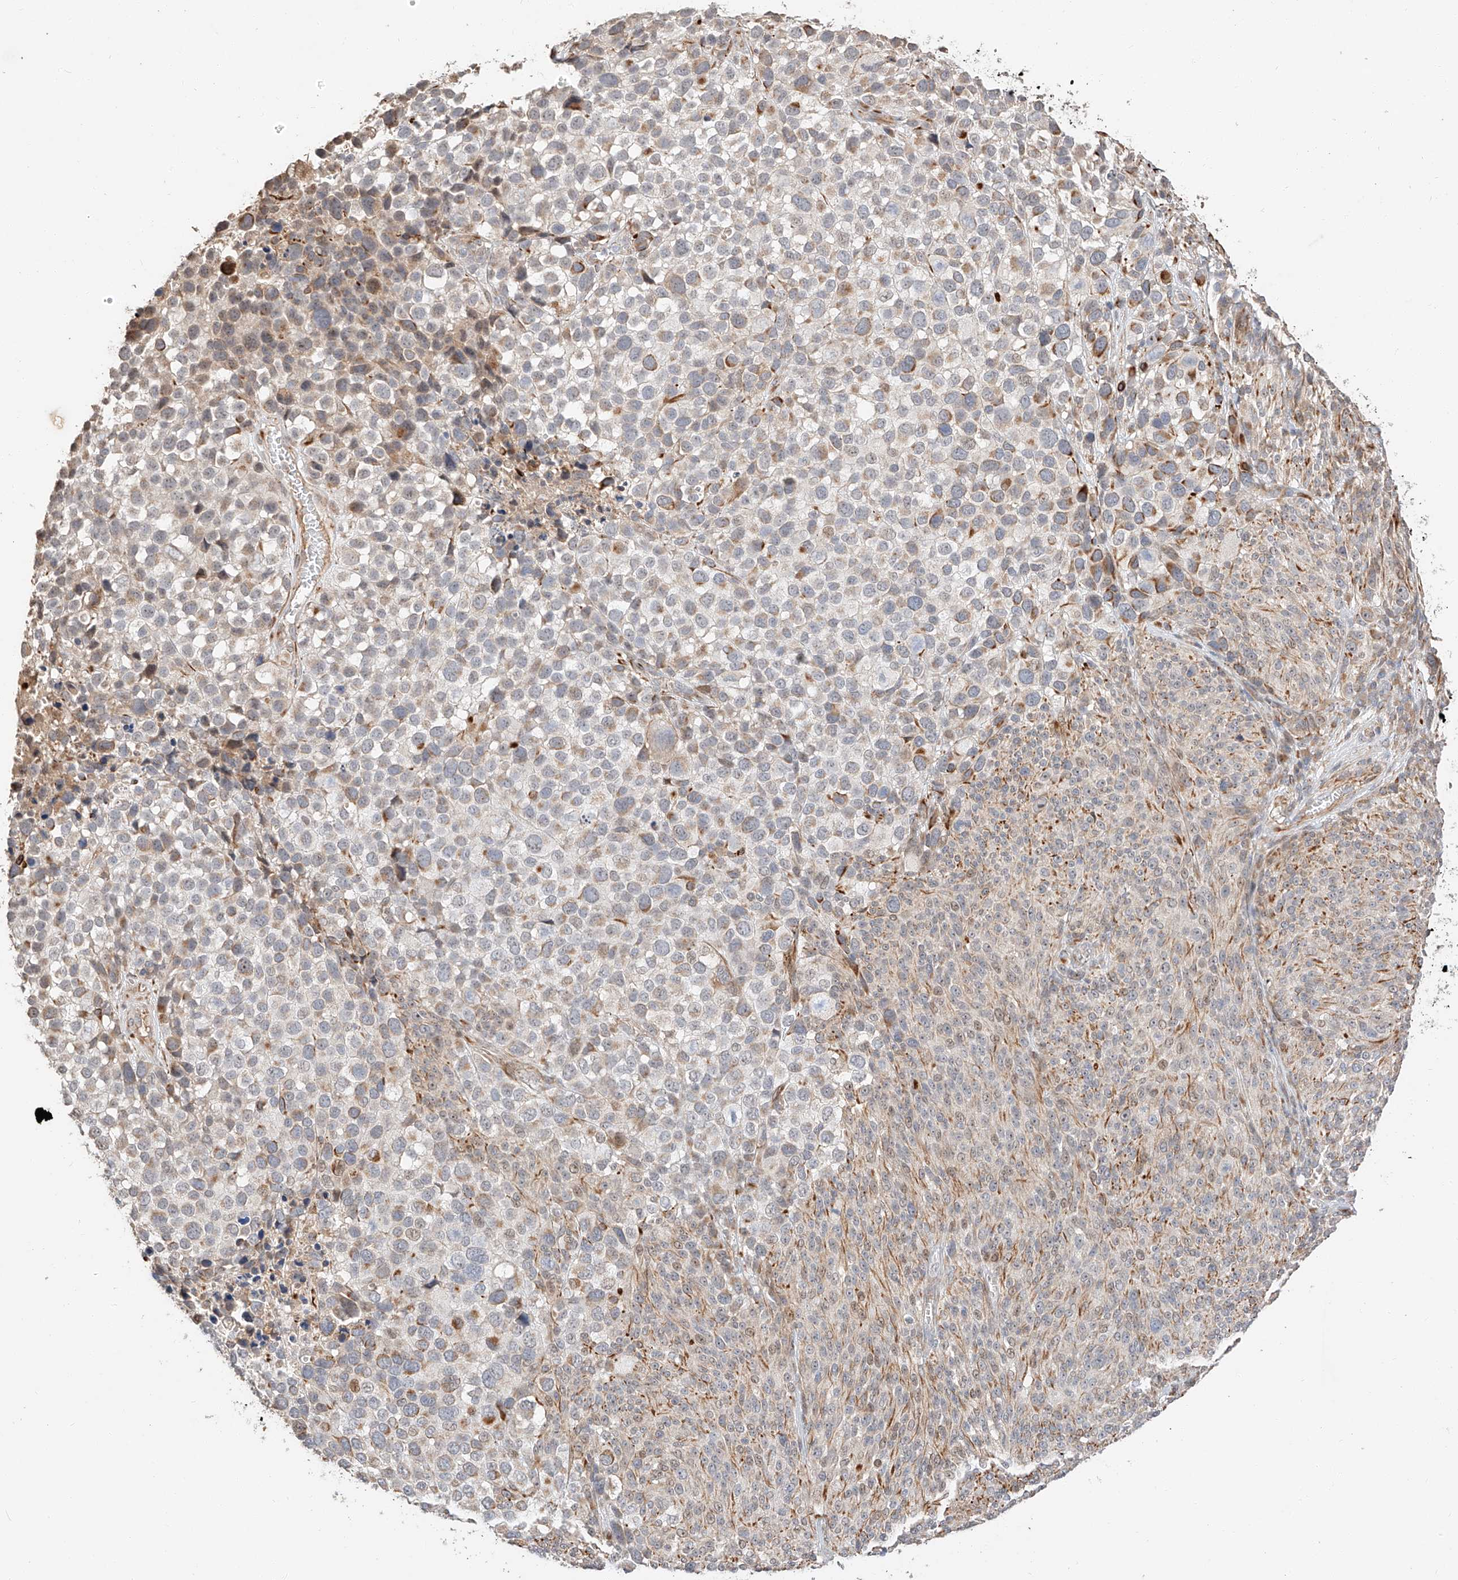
{"staining": {"intensity": "weak", "quantity": "<25%", "location": "cytoplasmic/membranous"}, "tissue": "melanoma", "cell_type": "Tumor cells", "image_type": "cancer", "snomed": [{"axis": "morphology", "description": "Malignant melanoma, NOS"}, {"axis": "topography", "description": "Skin of trunk"}], "caption": "Immunohistochemistry photomicrograph of neoplastic tissue: human malignant melanoma stained with DAB reveals no significant protein expression in tumor cells.", "gene": "SUSD6", "patient": {"sex": "male", "age": 71}}